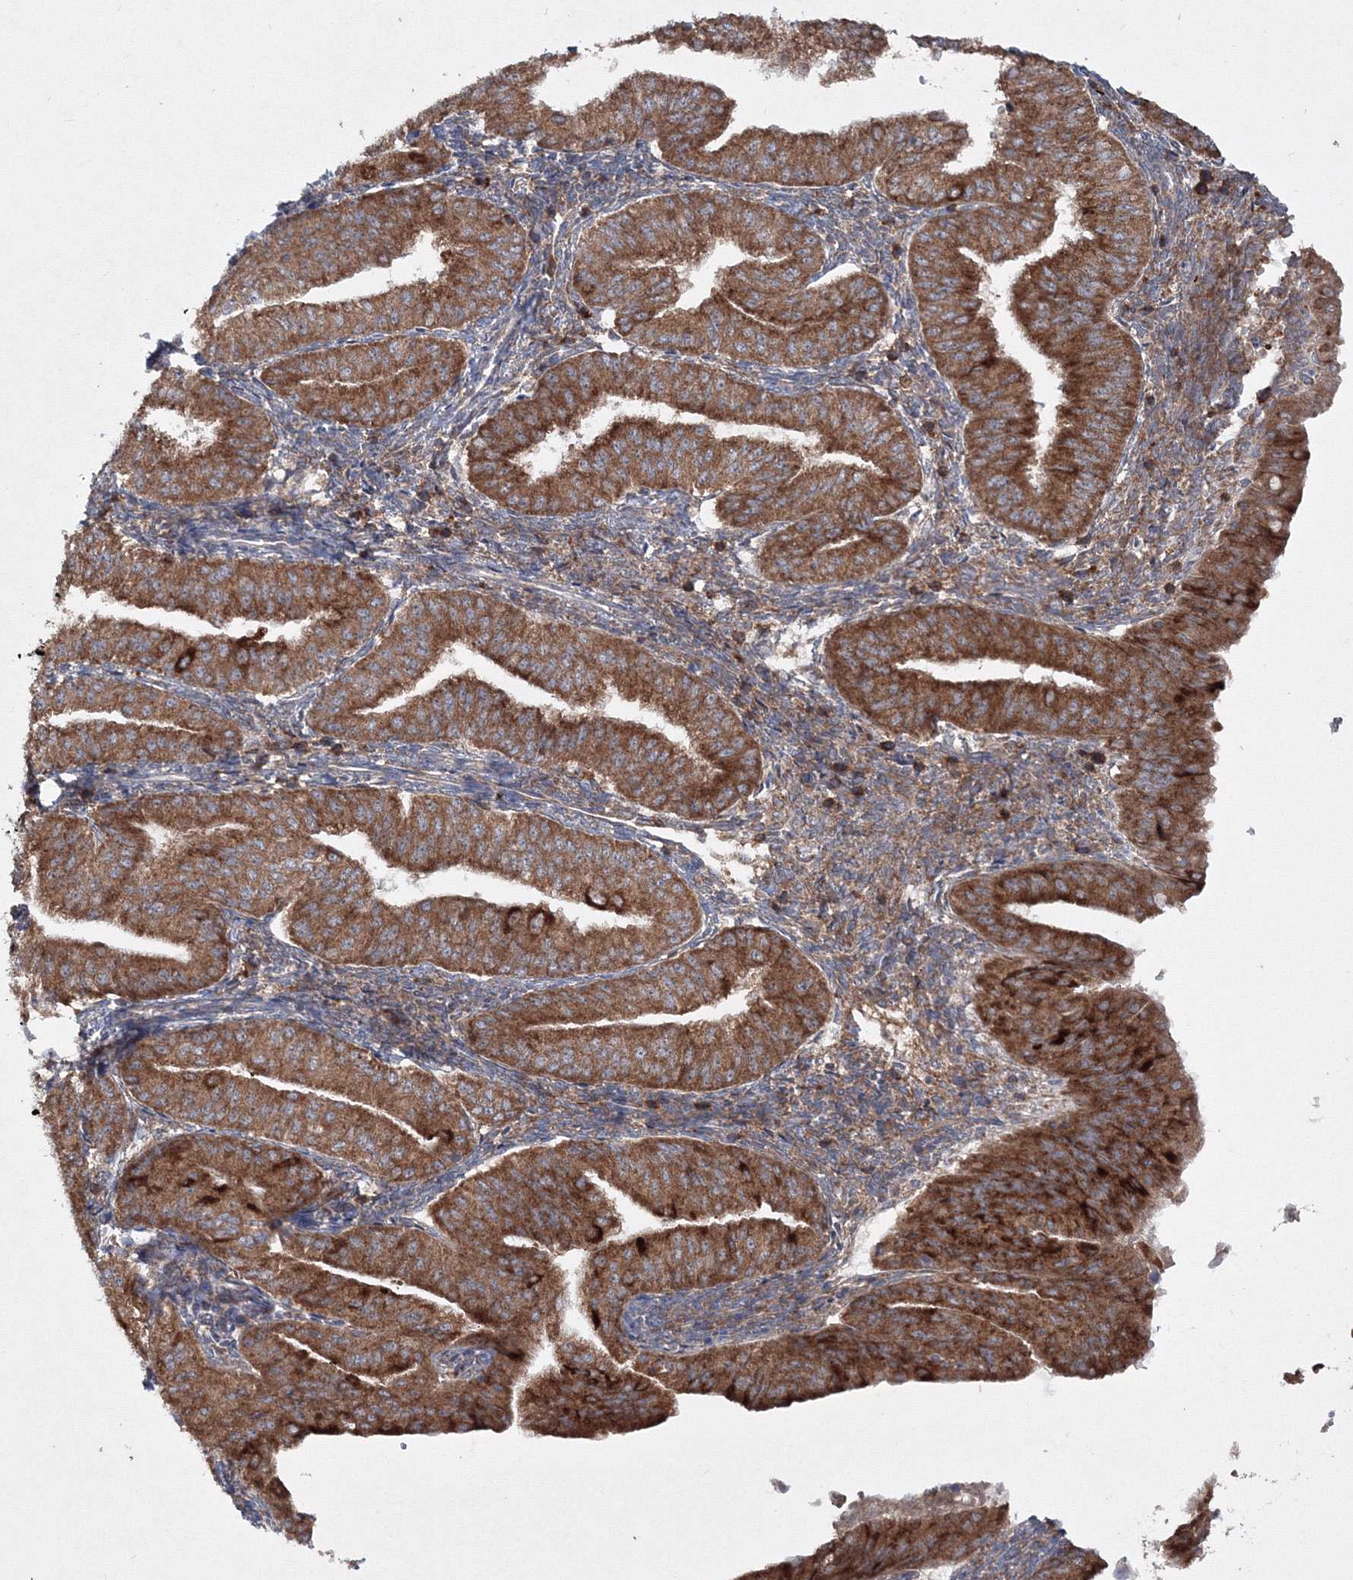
{"staining": {"intensity": "strong", "quantity": ">75%", "location": "cytoplasmic/membranous"}, "tissue": "endometrial cancer", "cell_type": "Tumor cells", "image_type": "cancer", "snomed": [{"axis": "morphology", "description": "Normal tissue, NOS"}, {"axis": "morphology", "description": "Adenocarcinoma, NOS"}, {"axis": "topography", "description": "Endometrium"}], "caption": "Immunohistochemistry (DAB) staining of endometrial adenocarcinoma exhibits strong cytoplasmic/membranous protein staining in approximately >75% of tumor cells.", "gene": "PEX13", "patient": {"sex": "female", "age": 53}}